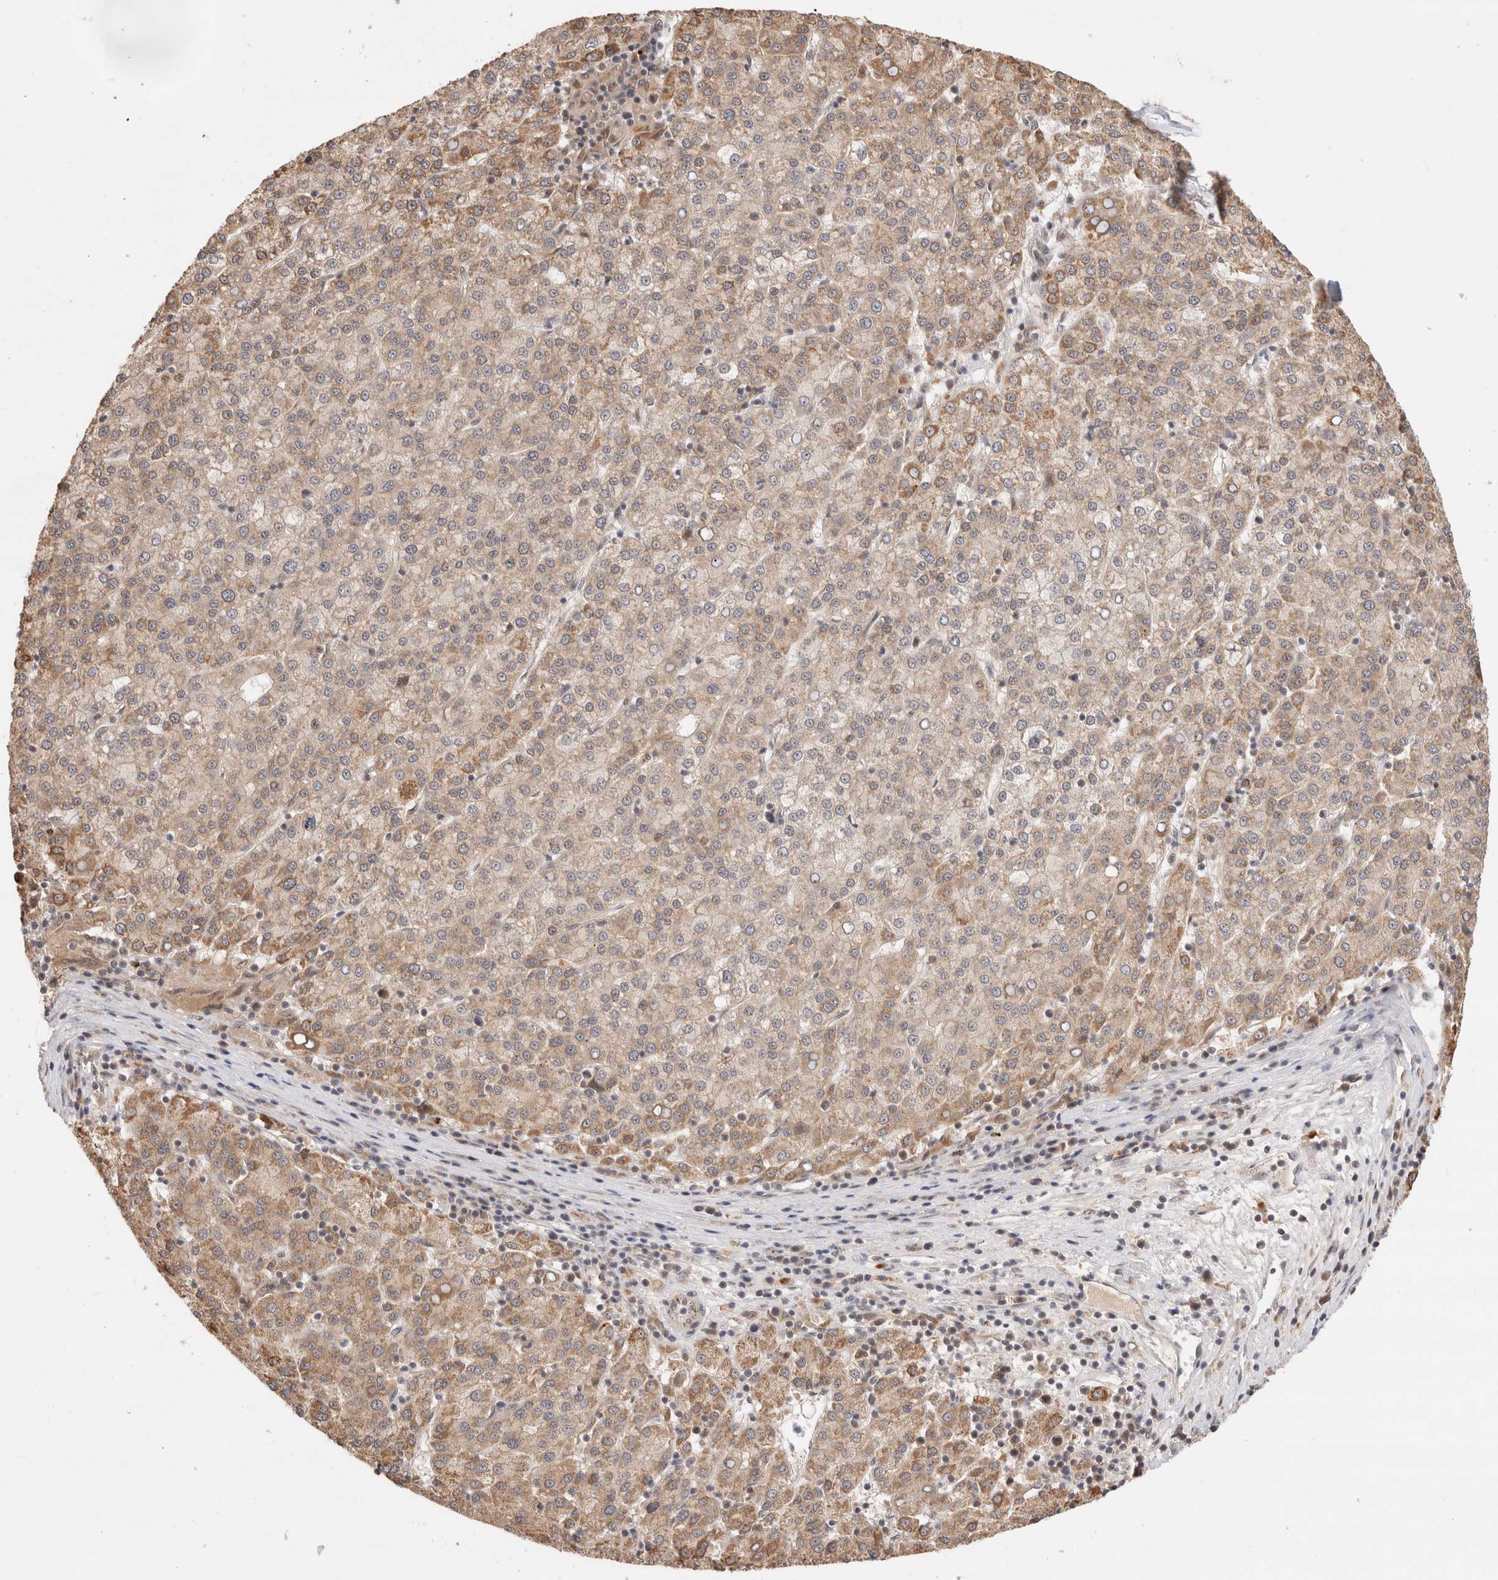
{"staining": {"intensity": "weak", "quantity": "25%-75%", "location": "cytoplasmic/membranous"}, "tissue": "liver cancer", "cell_type": "Tumor cells", "image_type": "cancer", "snomed": [{"axis": "morphology", "description": "Carcinoma, Hepatocellular, NOS"}, {"axis": "topography", "description": "Liver"}], "caption": "Hepatocellular carcinoma (liver) stained with a protein marker shows weak staining in tumor cells.", "gene": "MPHOSPH6", "patient": {"sex": "female", "age": 58}}